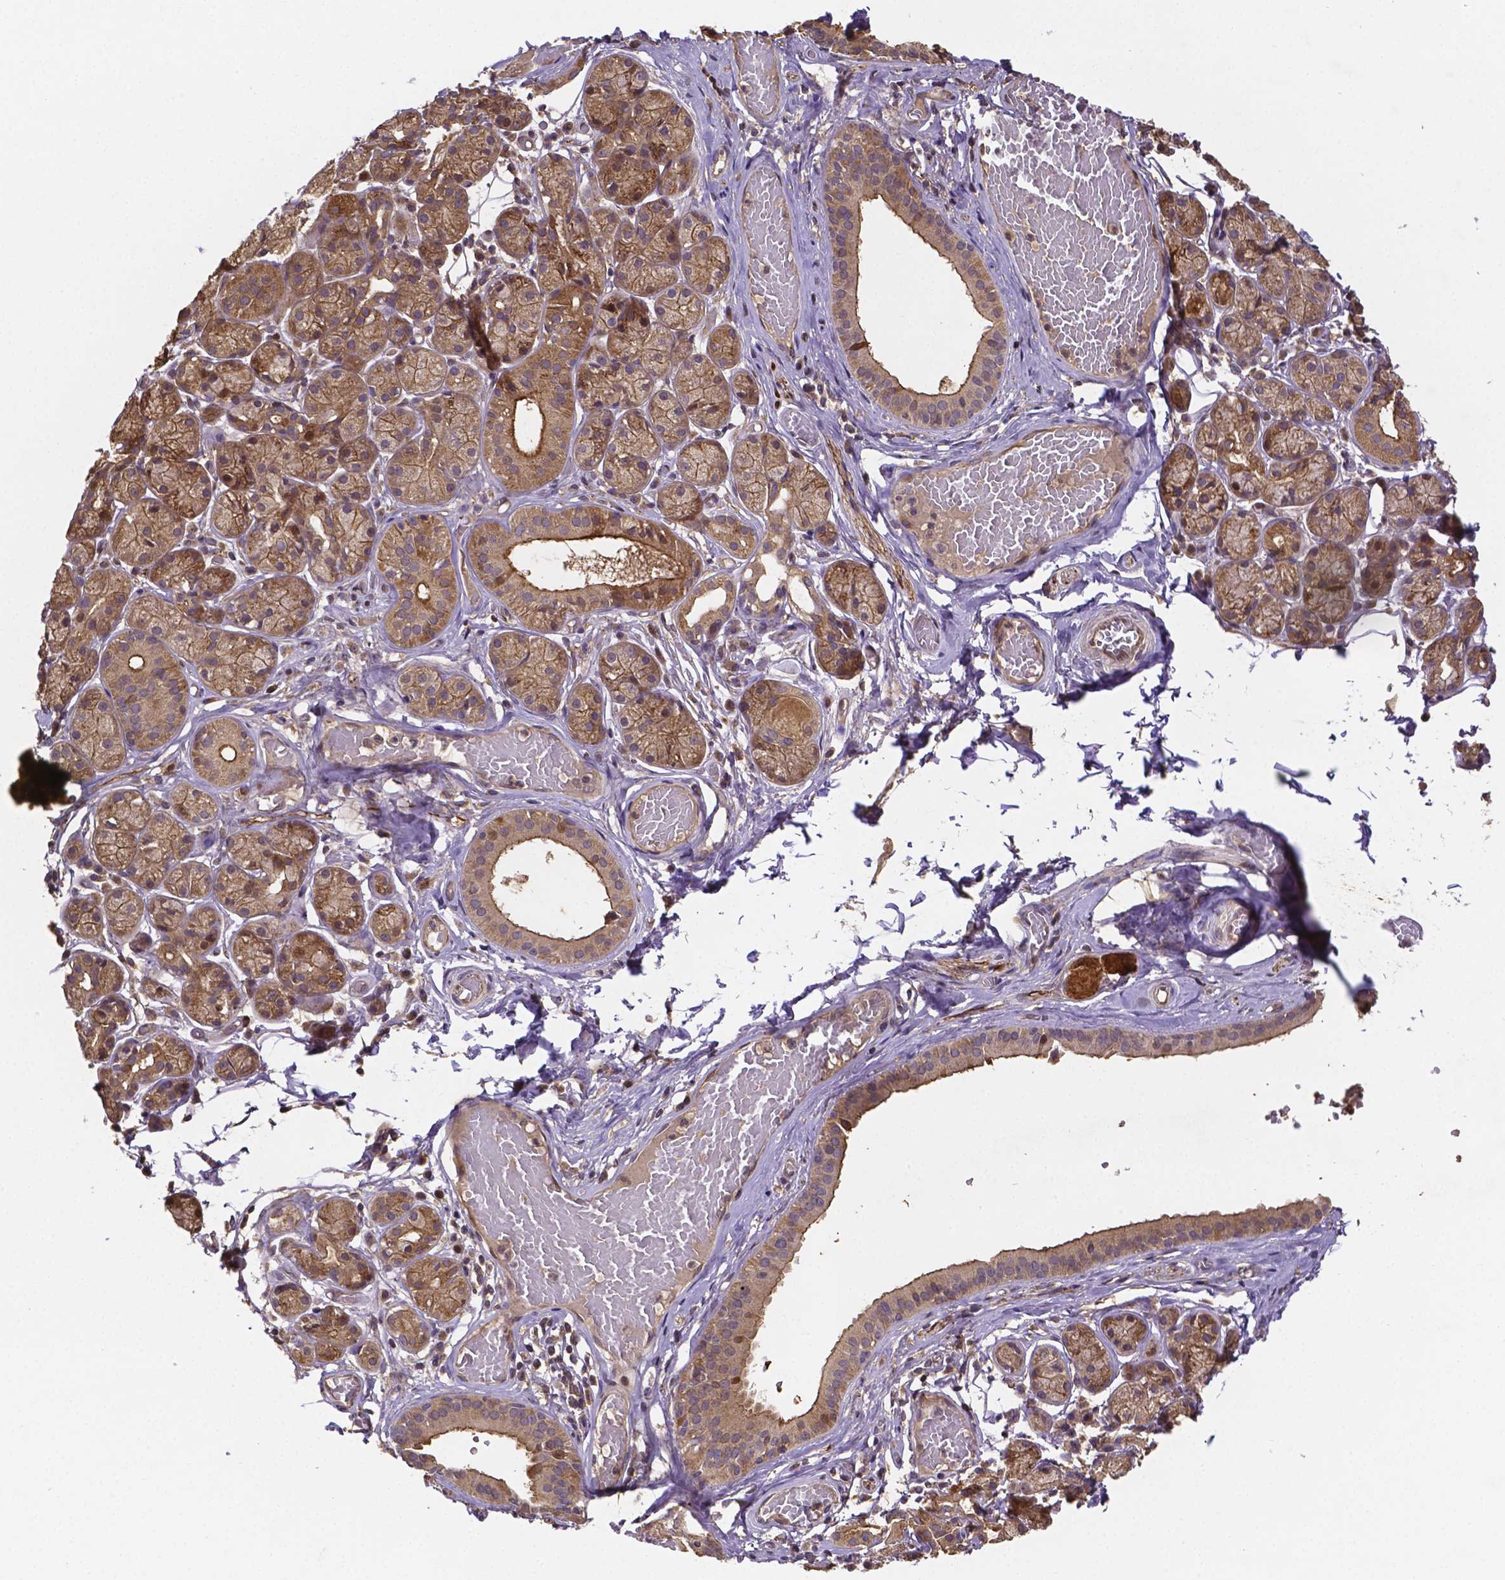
{"staining": {"intensity": "moderate", "quantity": "25%-75%", "location": "cytoplasmic/membranous"}, "tissue": "salivary gland", "cell_type": "Glandular cells", "image_type": "normal", "snomed": [{"axis": "morphology", "description": "Normal tissue, NOS"}, {"axis": "topography", "description": "Salivary gland"}, {"axis": "topography", "description": "Peripheral nerve tissue"}], "caption": "Protein expression analysis of unremarkable salivary gland displays moderate cytoplasmic/membranous expression in about 25%-75% of glandular cells.", "gene": "RNF123", "patient": {"sex": "male", "age": 71}}